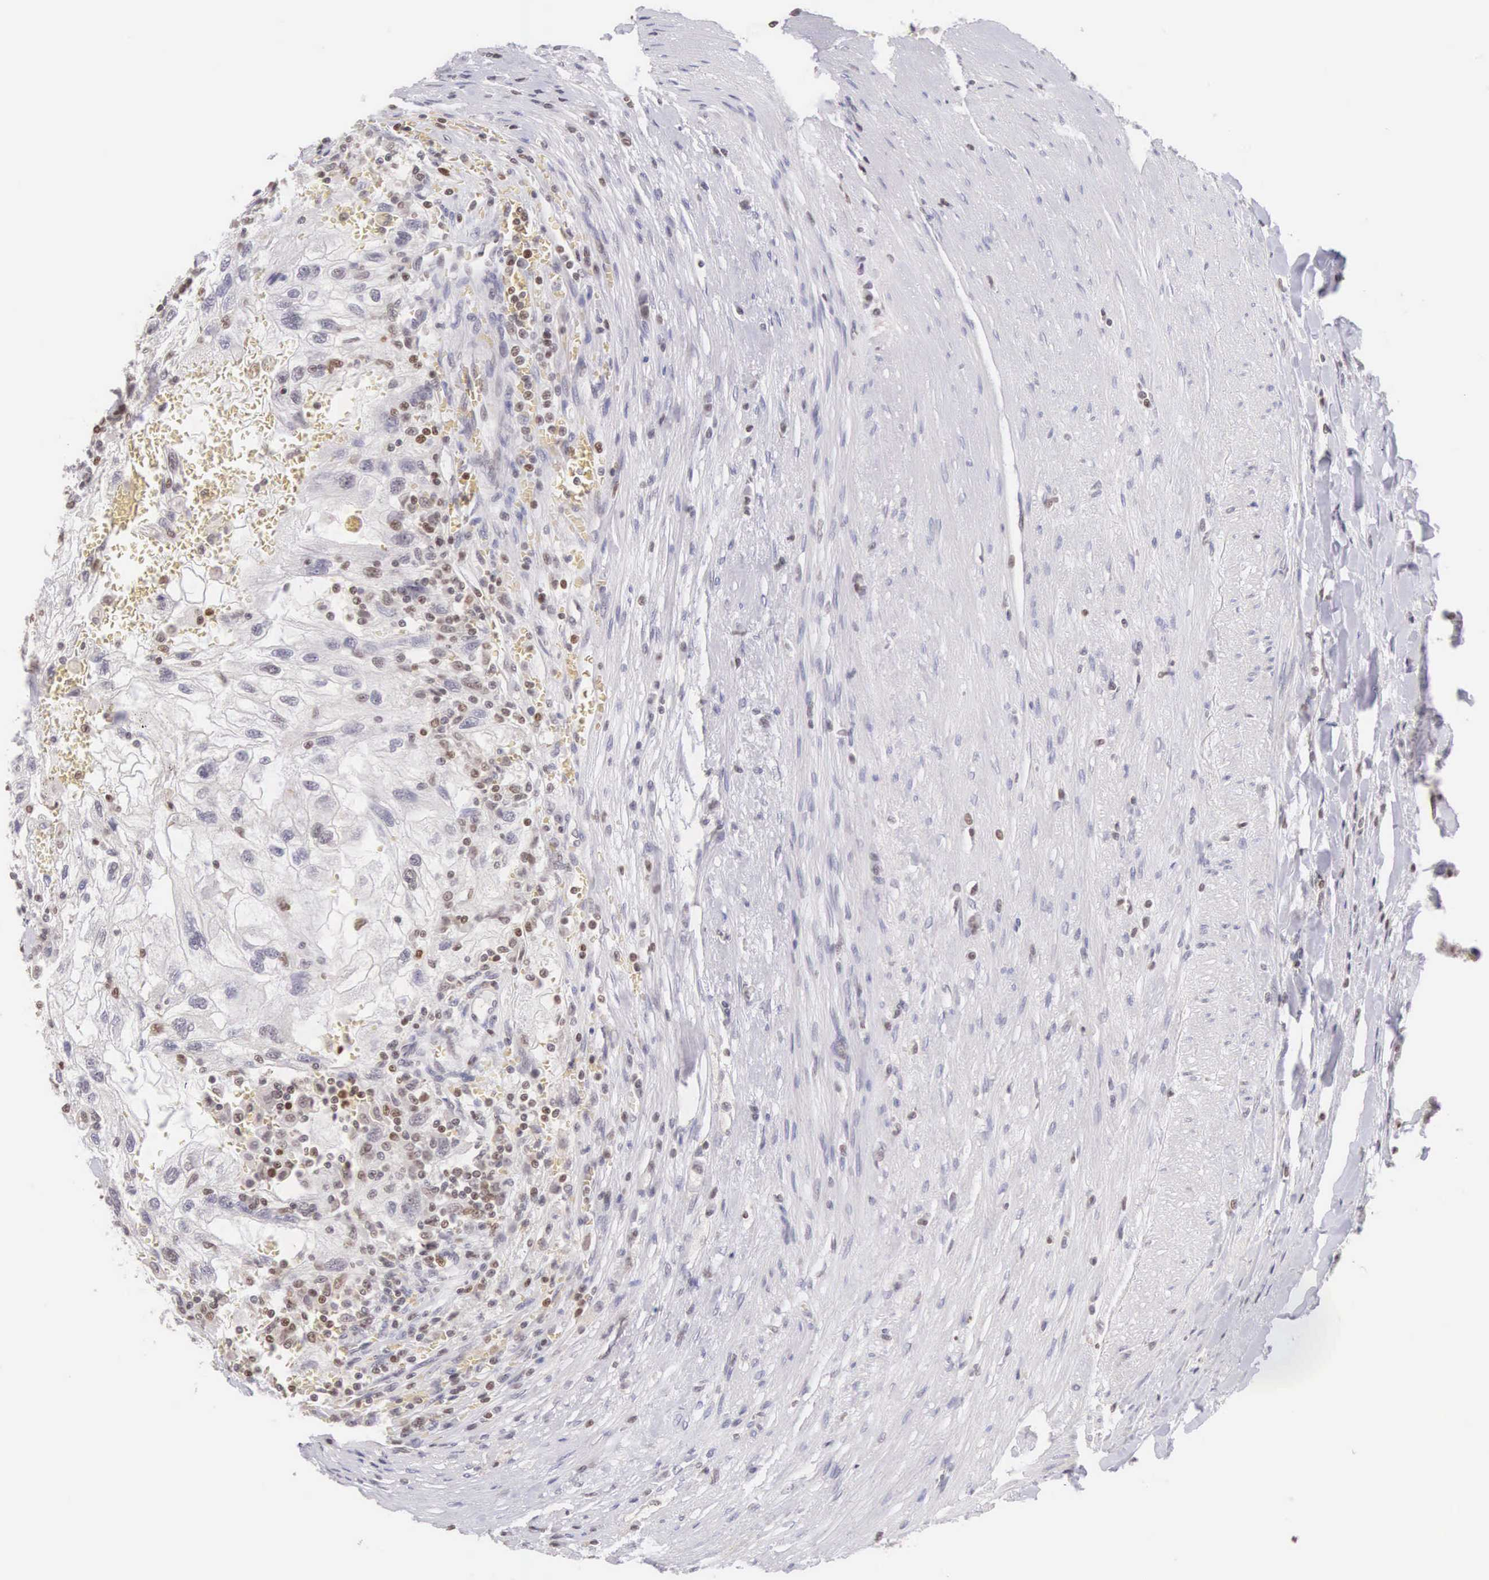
{"staining": {"intensity": "negative", "quantity": "none", "location": "none"}, "tissue": "renal cancer", "cell_type": "Tumor cells", "image_type": "cancer", "snomed": [{"axis": "morphology", "description": "Normal tissue, NOS"}, {"axis": "morphology", "description": "Adenocarcinoma, NOS"}, {"axis": "topography", "description": "Kidney"}], "caption": "Tumor cells show no significant protein positivity in adenocarcinoma (renal). (DAB (3,3'-diaminobenzidine) immunohistochemistry (IHC) with hematoxylin counter stain).", "gene": "VRK1", "patient": {"sex": "male", "age": 71}}